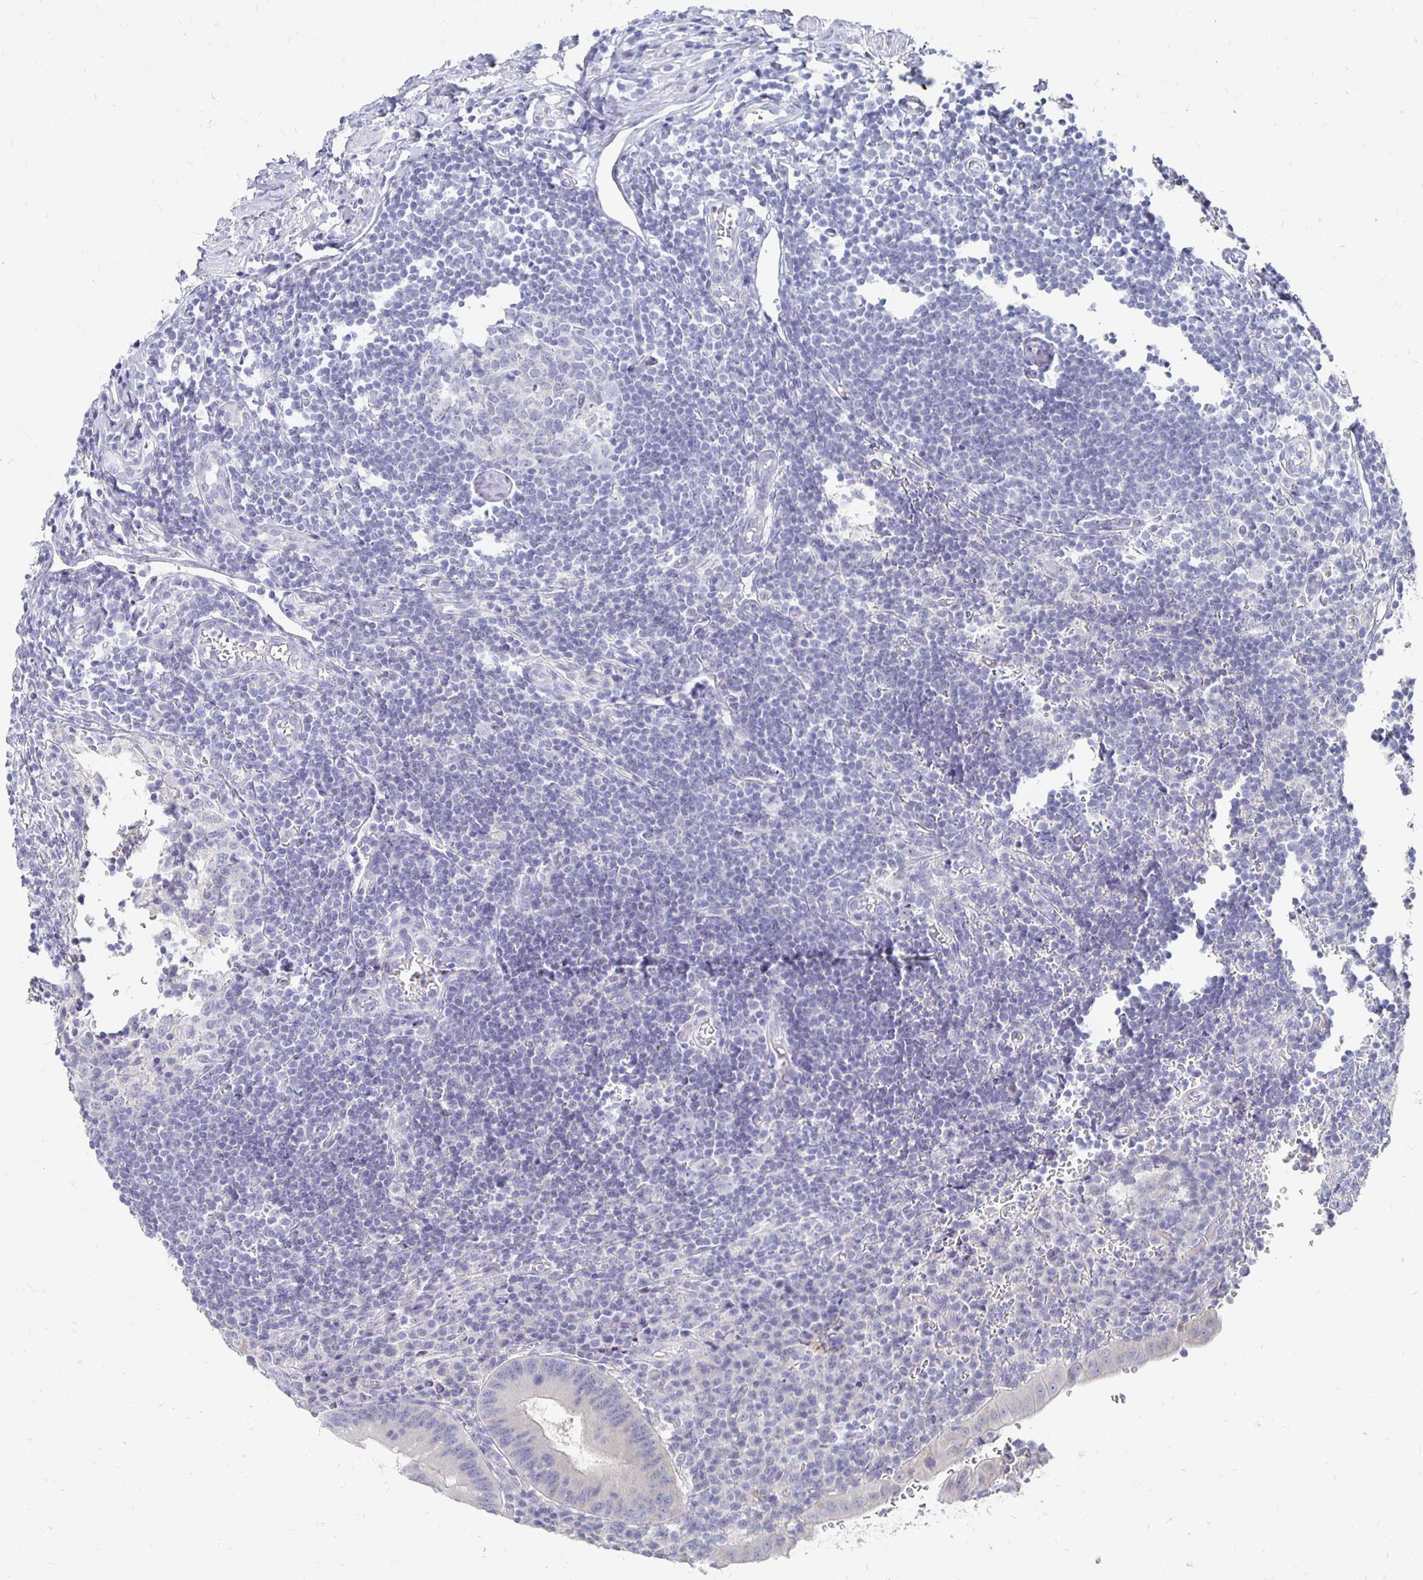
{"staining": {"intensity": "negative", "quantity": "none", "location": "none"}, "tissue": "appendix", "cell_type": "Glandular cells", "image_type": "normal", "snomed": [{"axis": "morphology", "description": "Normal tissue, NOS"}, {"axis": "topography", "description": "Appendix"}], "caption": "Immunohistochemistry micrograph of normal appendix: human appendix stained with DAB displays no significant protein expression in glandular cells. The staining is performed using DAB (3,3'-diaminobenzidine) brown chromogen with nuclei counter-stained in using hematoxylin.", "gene": "FKRP", "patient": {"sex": "male", "age": 18}}